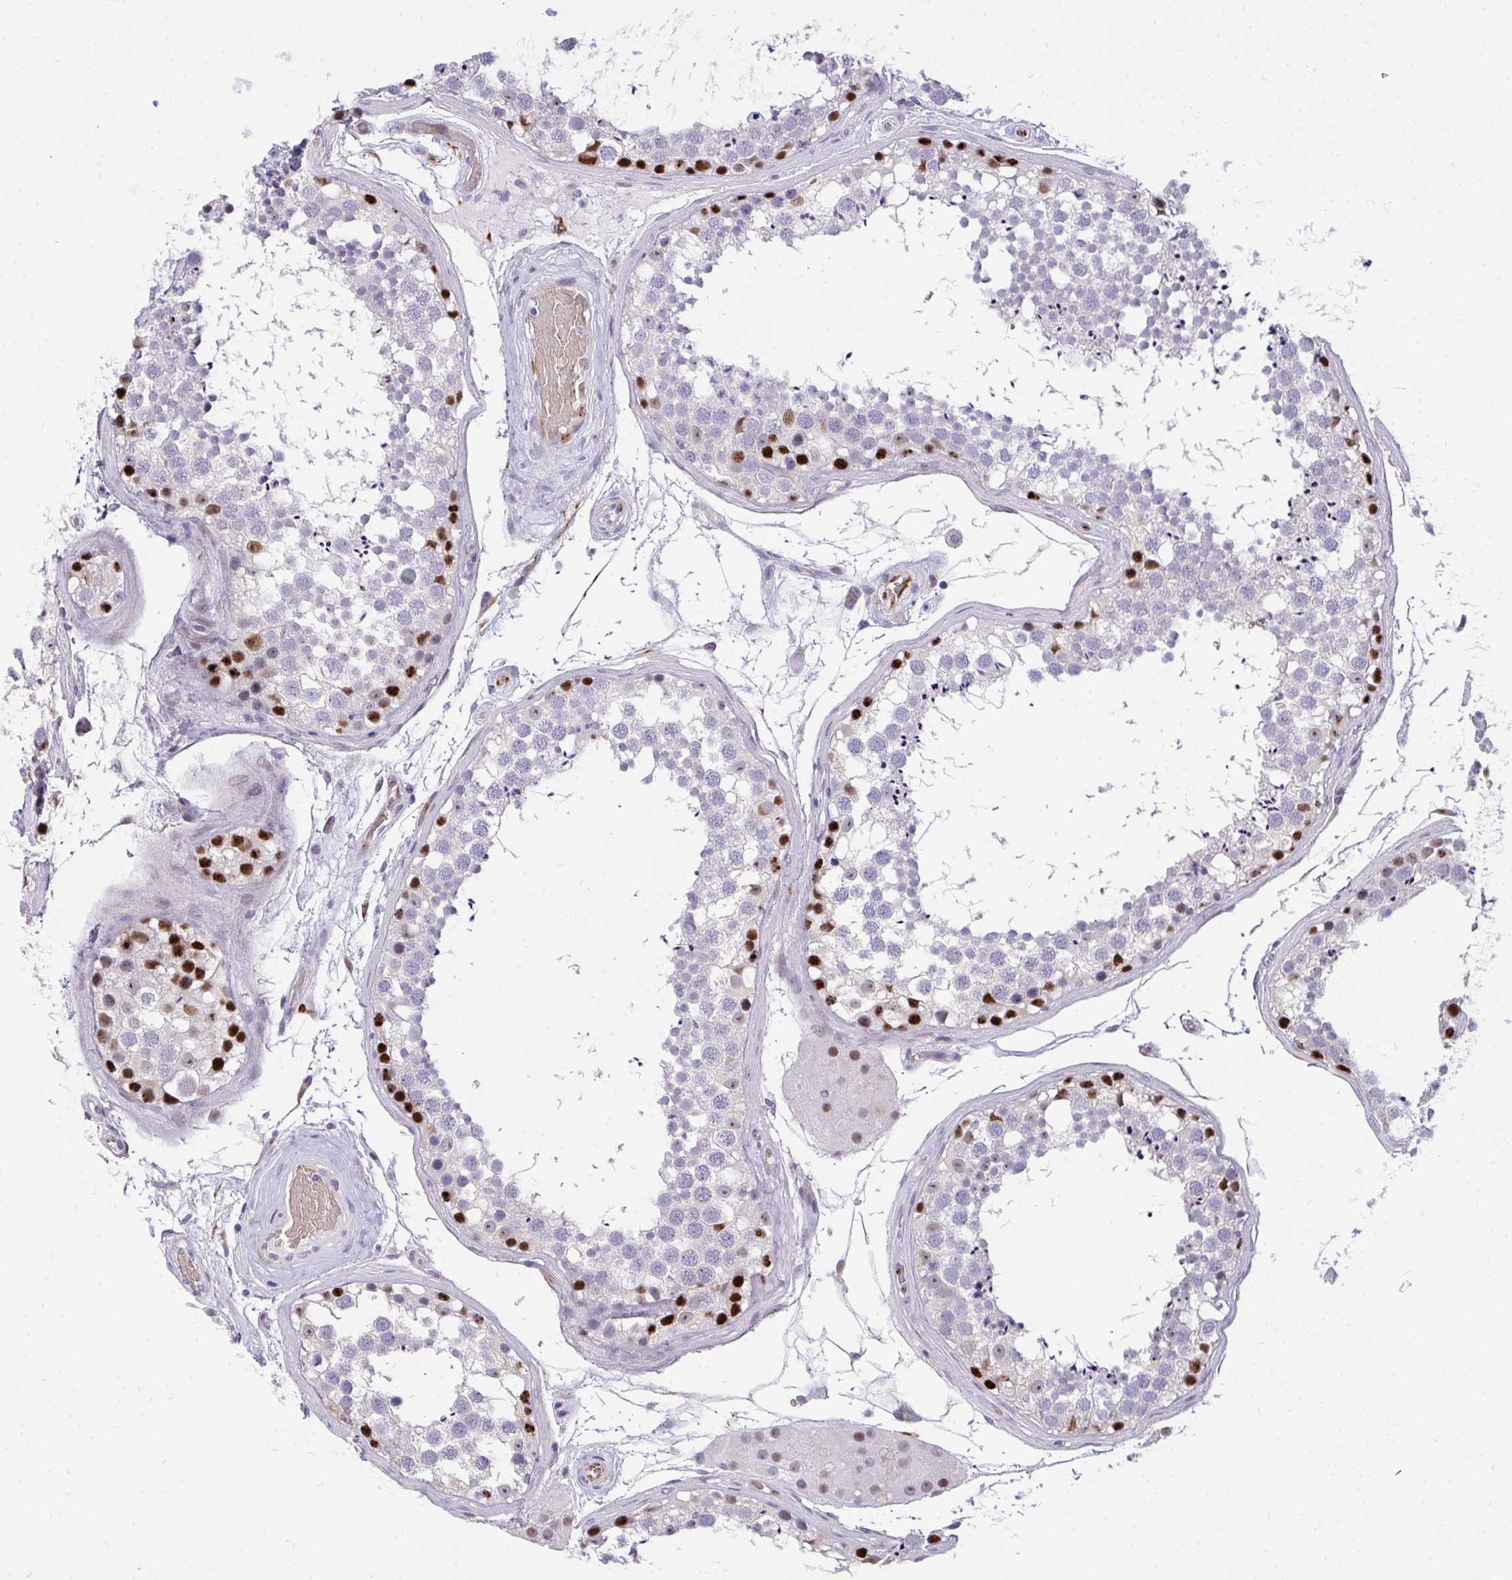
{"staining": {"intensity": "strong", "quantity": "<25%", "location": "nuclear"}, "tissue": "testis", "cell_type": "Cells in seminiferous ducts", "image_type": "normal", "snomed": [{"axis": "morphology", "description": "Normal tissue, NOS"}, {"axis": "morphology", "description": "Seminoma, NOS"}, {"axis": "topography", "description": "Testis"}], "caption": "This is a photomicrograph of immunohistochemistry (IHC) staining of unremarkable testis, which shows strong positivity in the nuclear of cells in seminiferous ducts.", "gene": "PLPPR3", "patient": {"sex": "male", "age": 65}}